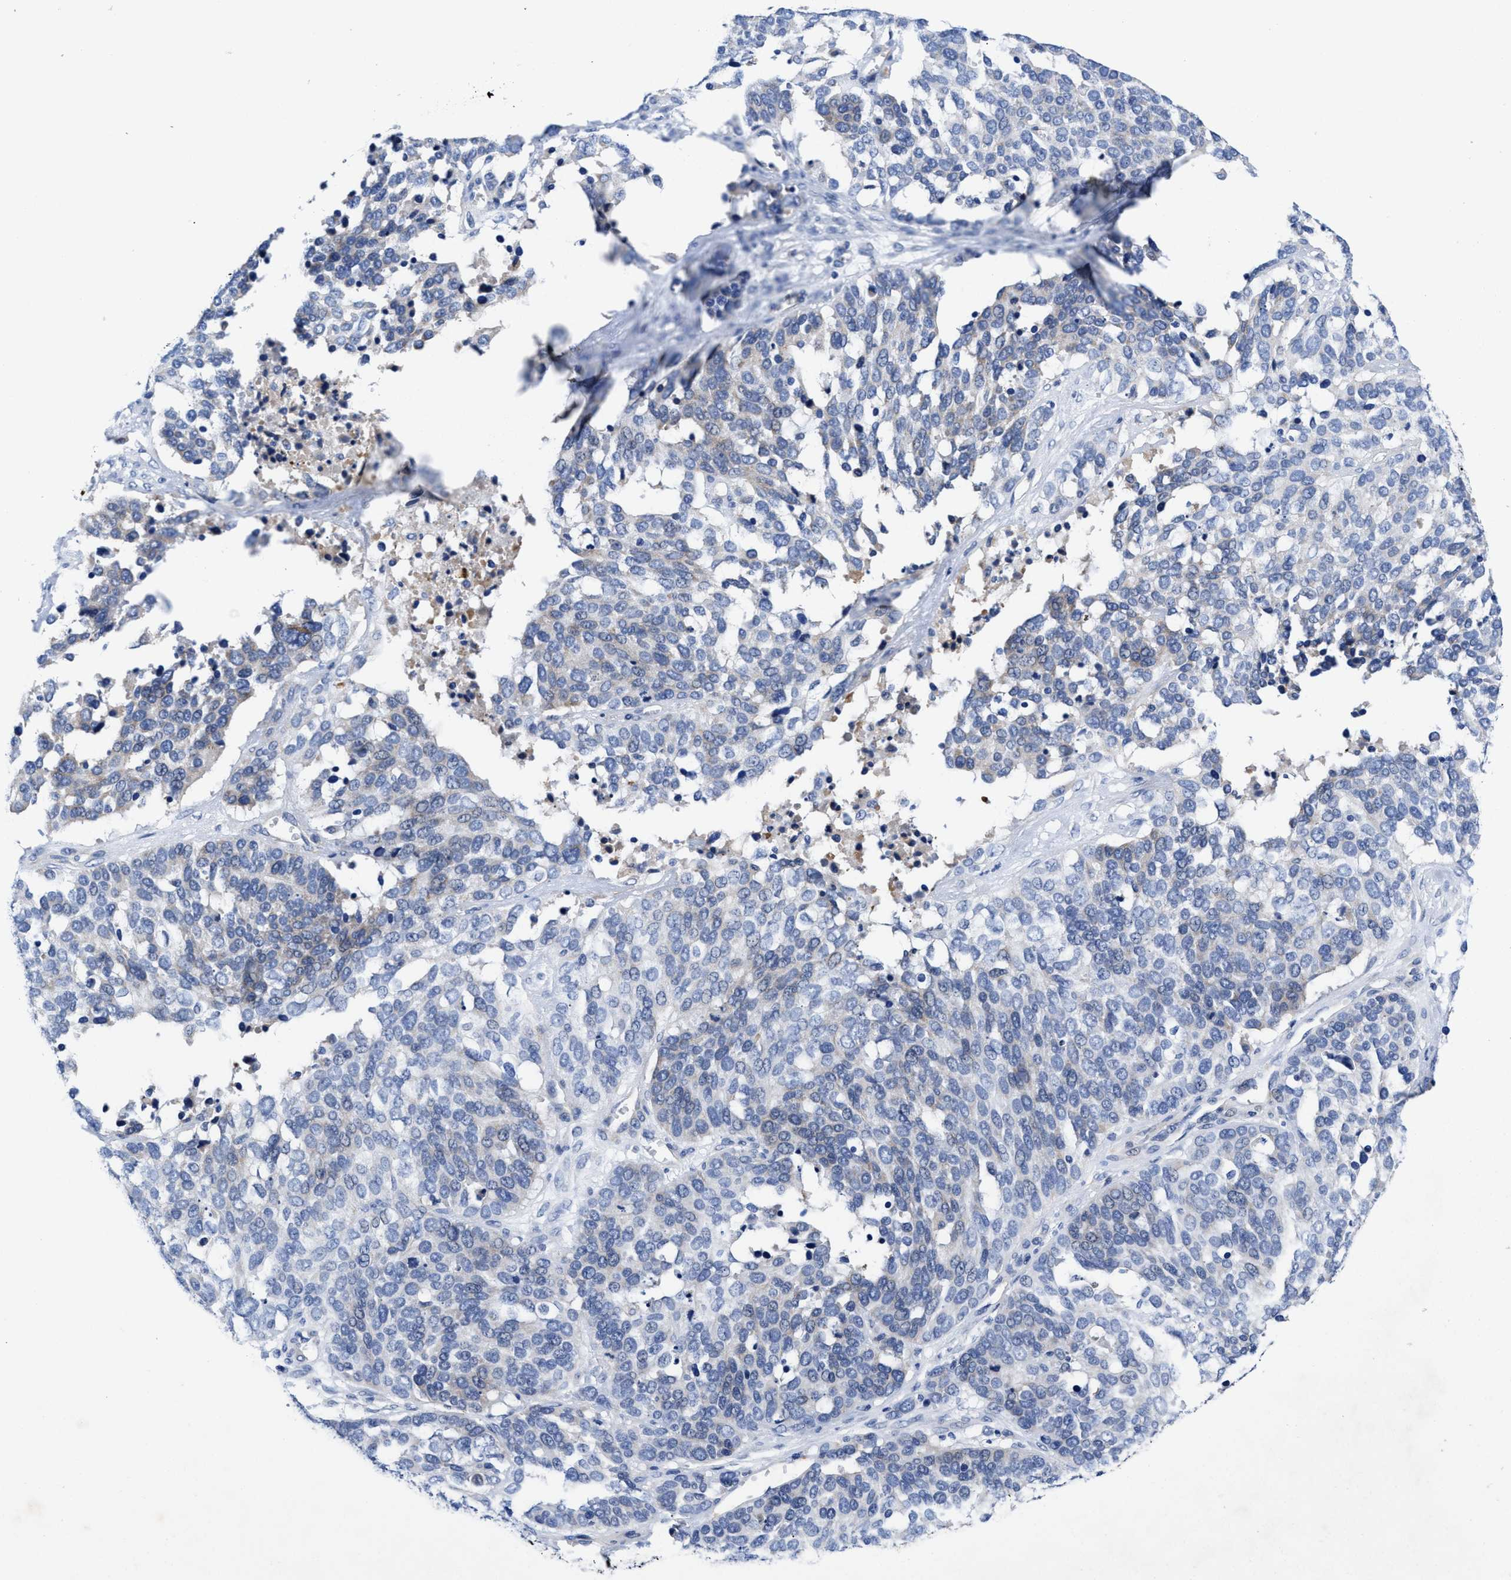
{"staining": {"intensity": "negative", "quantity": "none", "location": "none"}, "tissue": "ovarian cancer", "cell_type": "Tumor cells", "image_type": "cancer", "snomed": [{"axis": "morphology", "description": "Cystadenocarcinoma, serous, NOS"}, {"axis": "topography", "description": "Ovary"}], "caption": "IHC micrograph of neoplastic tissue: human ovarian cancer (serous cystadenocarcinoma) stained with DAB (3,3'-diaminobenzidine) demonstrates no significant protein positivity in tumor cells.", "gene": "DHRS13", "patient": {"sex": "female", "age": 44}}